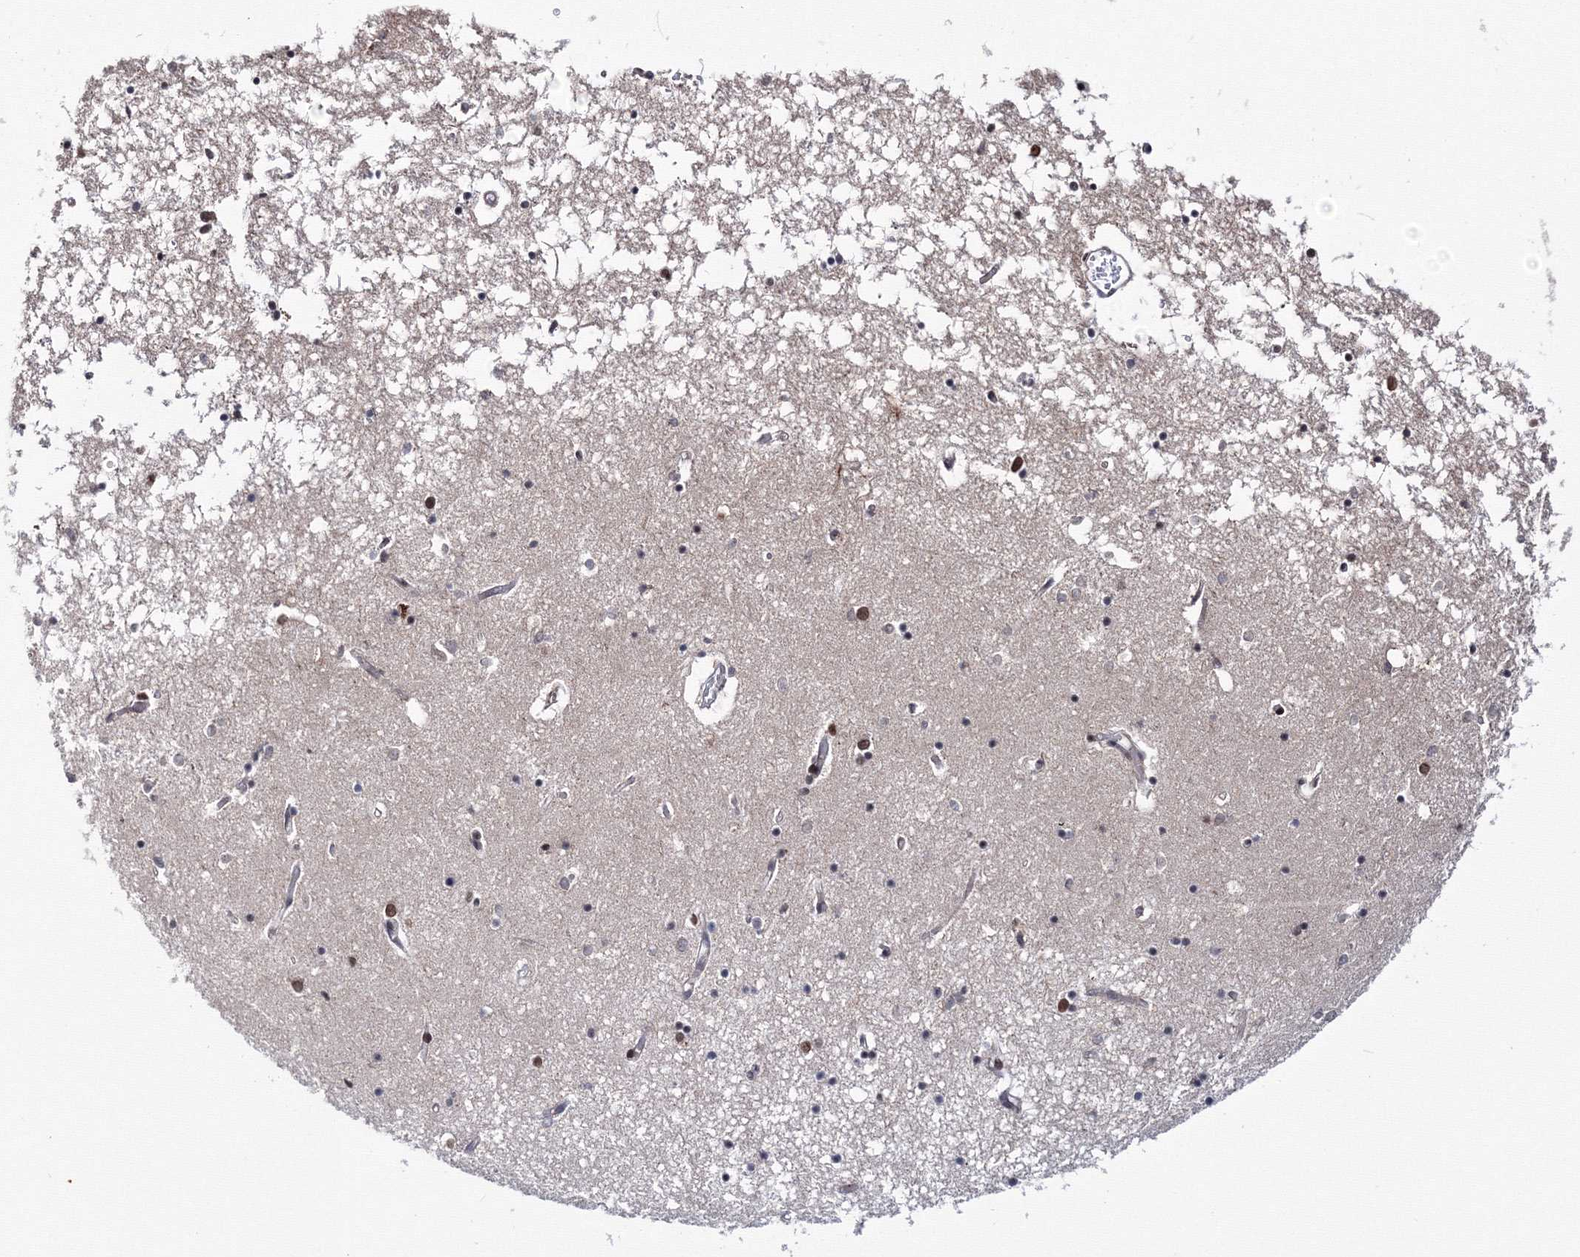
{"staining": {"intensity": "strong", "quantity": "<25%", "location": "nuclear"}, "tissue": "hippocampus", "cell_type": "Glial cells", "image_type": "normal", "snomed": [{"axis": "morphology", "description": "Normal tissue, NOS"}, {"axis": "topography", "description": "Hippocampus"}], "caption": "IHC of benign human hippocampus reveals medium levels of strong nuclear staining in approximately <25% of glial cells.", "gene": "TATDN2", "patient": {"sex": "male", "age": 70}}